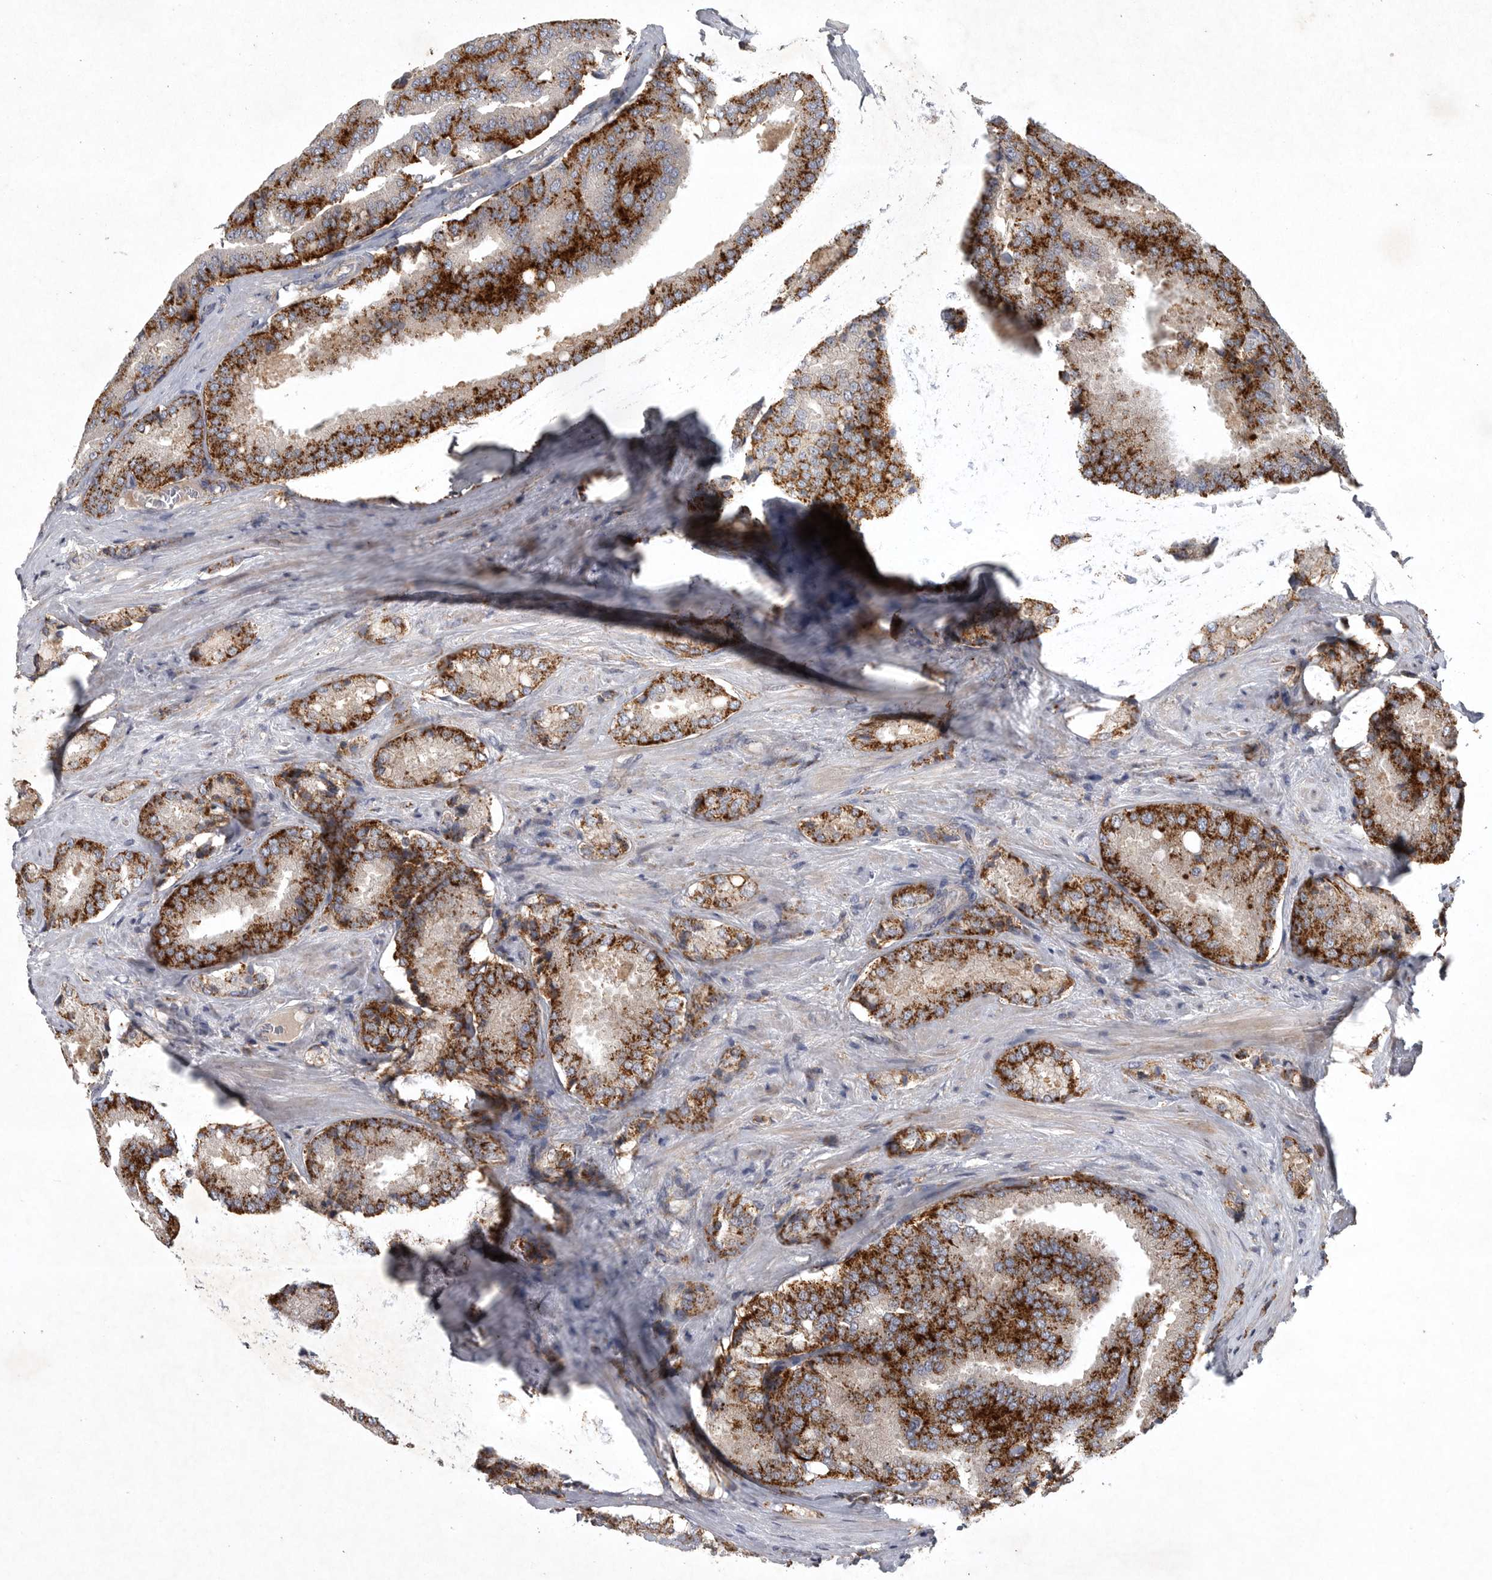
{"staining": {"intensity": "strong", "quantity": ">75%", "location": "cytoplasmic/membranous"}, "tissue": "prostate cancer", "cell_type": "Tumor cells", "image_type": "cancer", "snomed": [{"axis": "morphology", "description": "Adenocarcinoma, High grade"}, {"axis": "topography", "description": "Prostate"}], "caption": "Prostate adenocarcinoma (high-grade) stained for a protein (brown) exhibits strong cytoplasmic/membranous positive positivity in about >75% of tumor cells.", "gene": "LAMTOR3", "patient": {"sex": "male", "age": 50}}